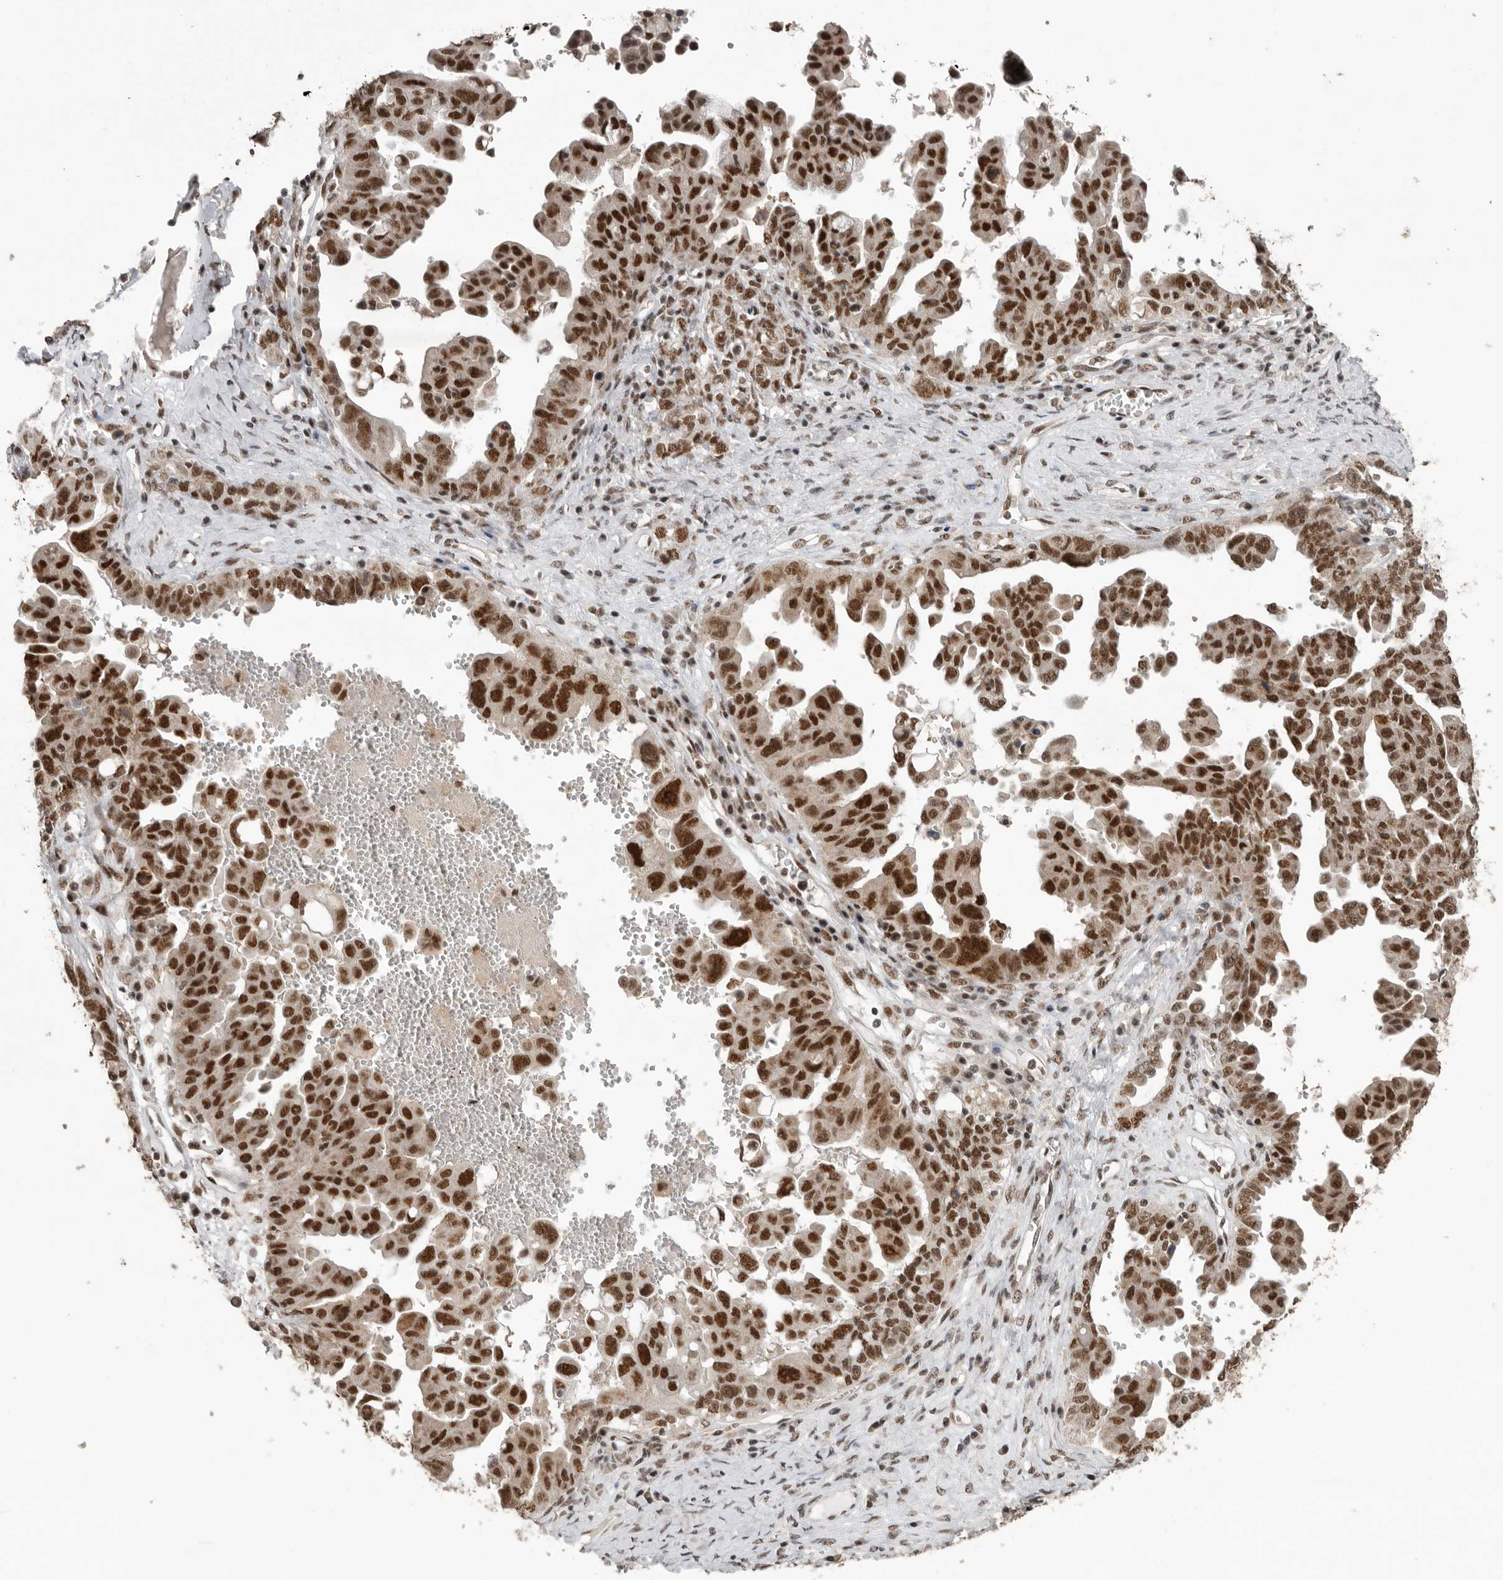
{"staining": {"intensity": "strong", "quantity": ">75%", "location": "nuclear"}, "tissue": "ovarian cancer", "cell_type": "Tumor cells", "image_type": "cancer", "snomed": [{"axis": "morphology", "description": "Carcinoma, endometroid"}, {"axis": "topography", "description": "Ovary"}], "caption": "Protein expression analysis of human endometroid carcinoma (ovarian) reveals strong nuclear positivity in about >75% of tumor cells.", "gene": "PPP1R10", "patient": {"sex": "female", "age": 62}}